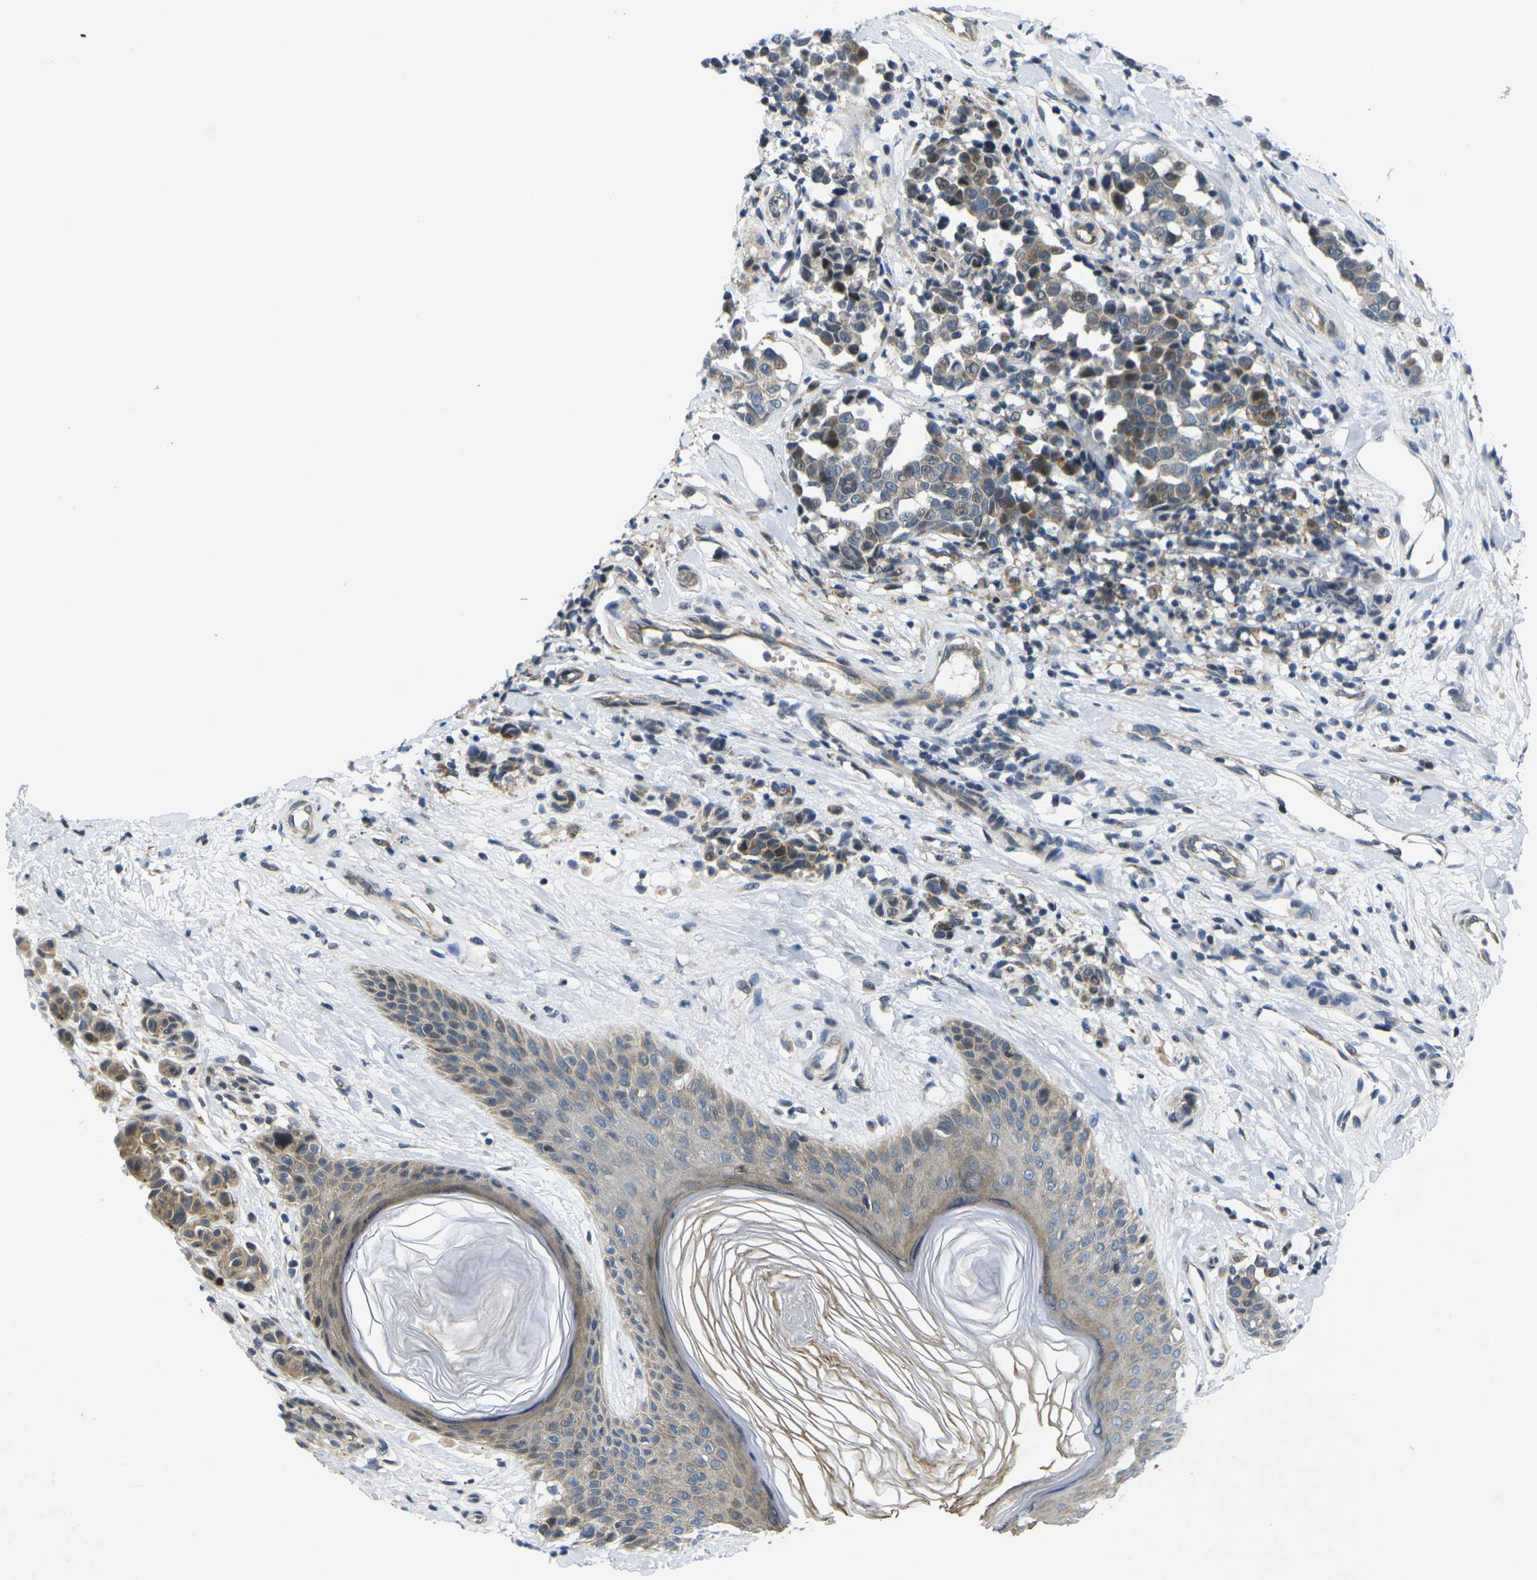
{"staining": {"intensity": "weak", "quantity": "25%-75%", "location": "cytoplasmic/membranous"}, "tissue": "melanoma", "cell_type": "Tumor cells", "image_type": "cancer", "snomed": [{"axis": "morphology", "description": "Malignant melanoma, NOS"}, {"axis": "topography", "description": "Skin"}], "caption": "The immunohistochemical stain shows weak cytoplasmic/membranous positivity in tumor cells of malignant melanoma tissue.", "gene": "ROBO2", "patient": {"sex": "female", "age": 64}}